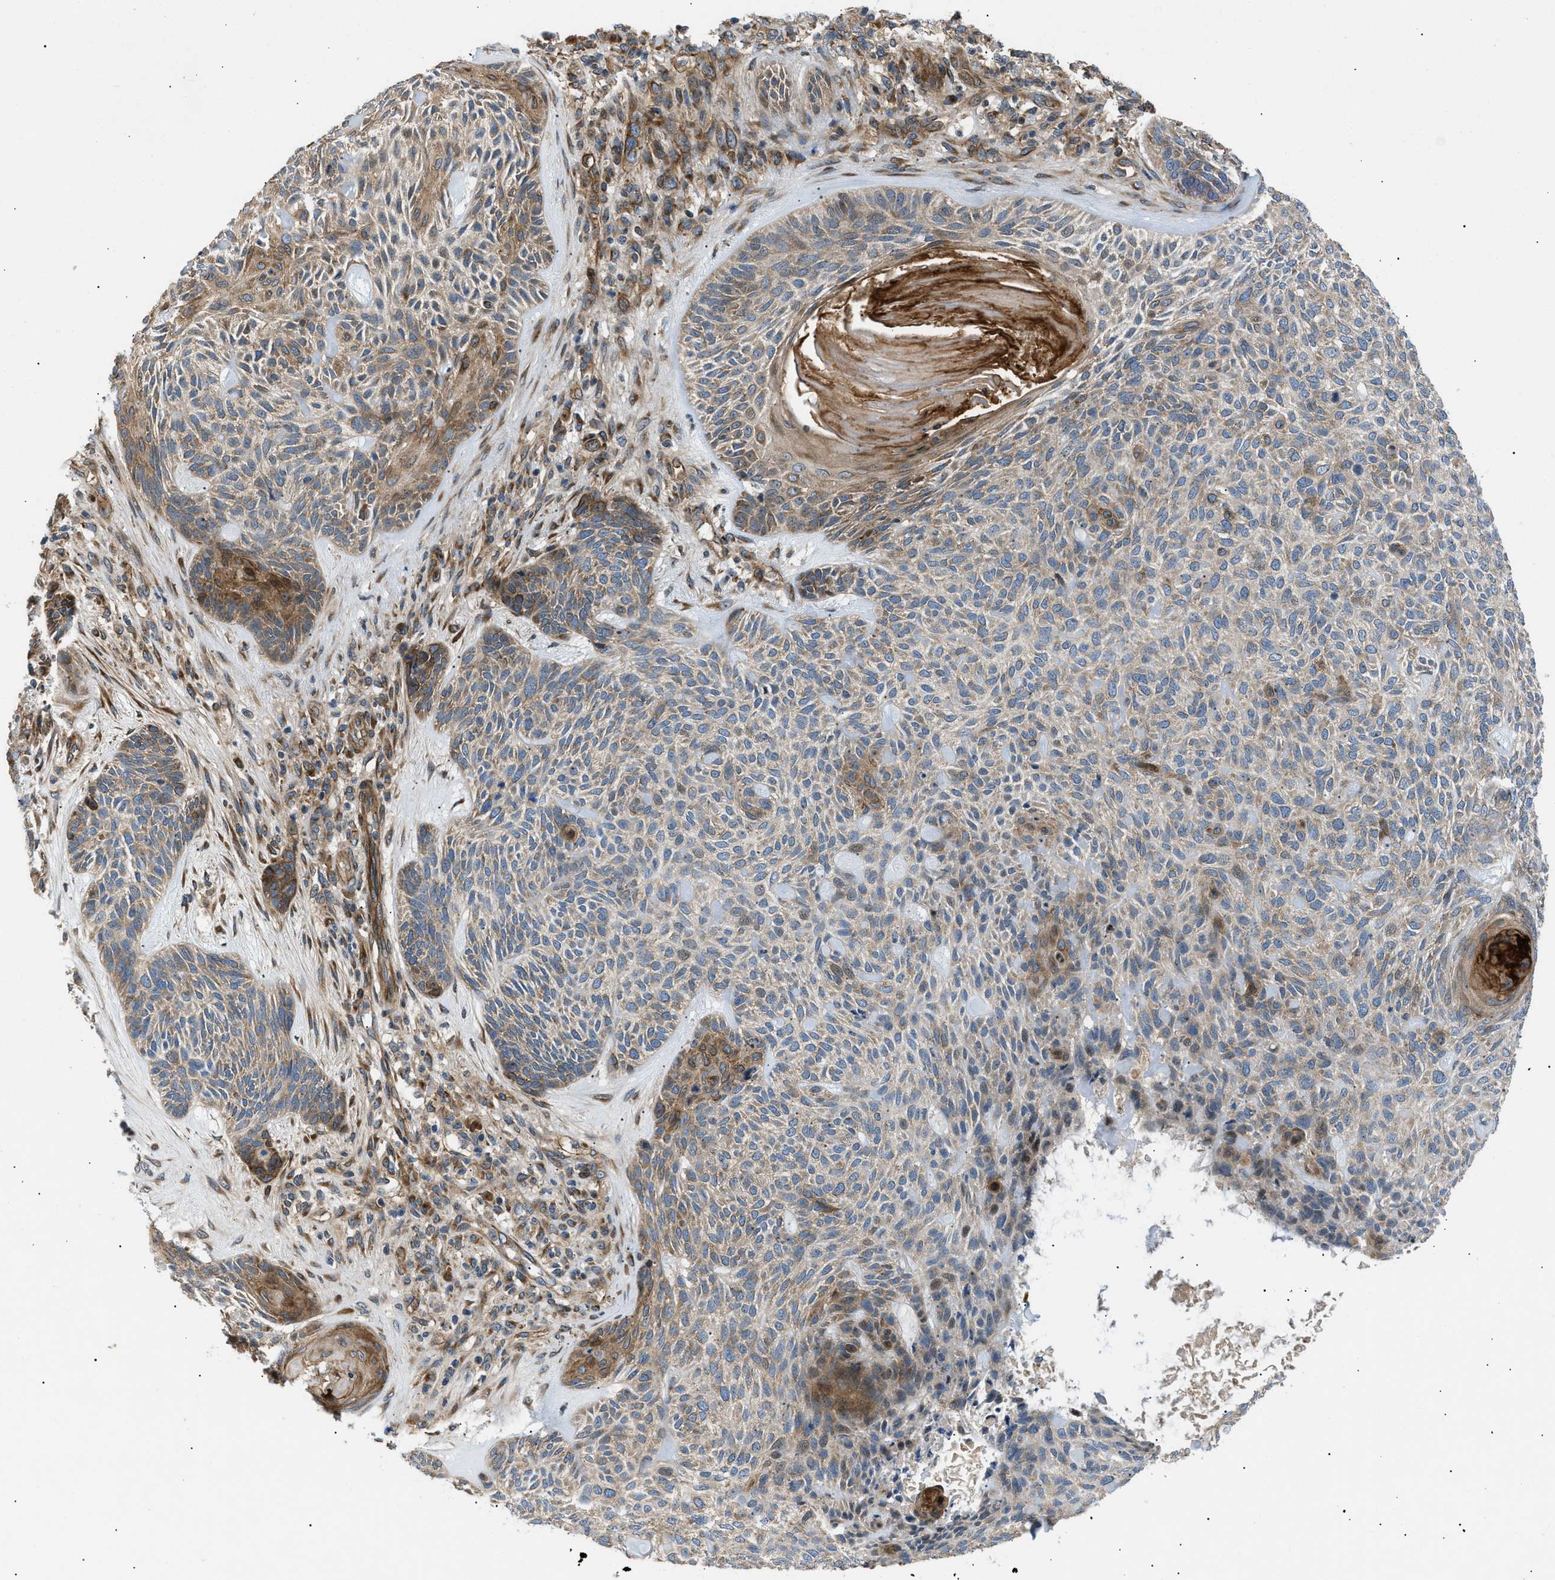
{"staining": {"intensity": "weak", "quantity": ">75%", "location": "cytoplasmic/membranous"}, "tissue": "skin cancer", "cell_type": "Tumor cells", "image_type": "cancer", "snomed": [{"axis": "morphology", "description": "Basal cell carcinoma"}, {"axis": "topography", "description": "Skin"}], "caption": "An IHC photomicrograph of neoplastic tissue is shown. Protein staining in brown highlights weak cytoplasmic/membranous positivity in basal cell carcinoma (skin) within tumor cells.", "gene": "LYSMD3", "patient": {"sex": "male", "age": 55}}